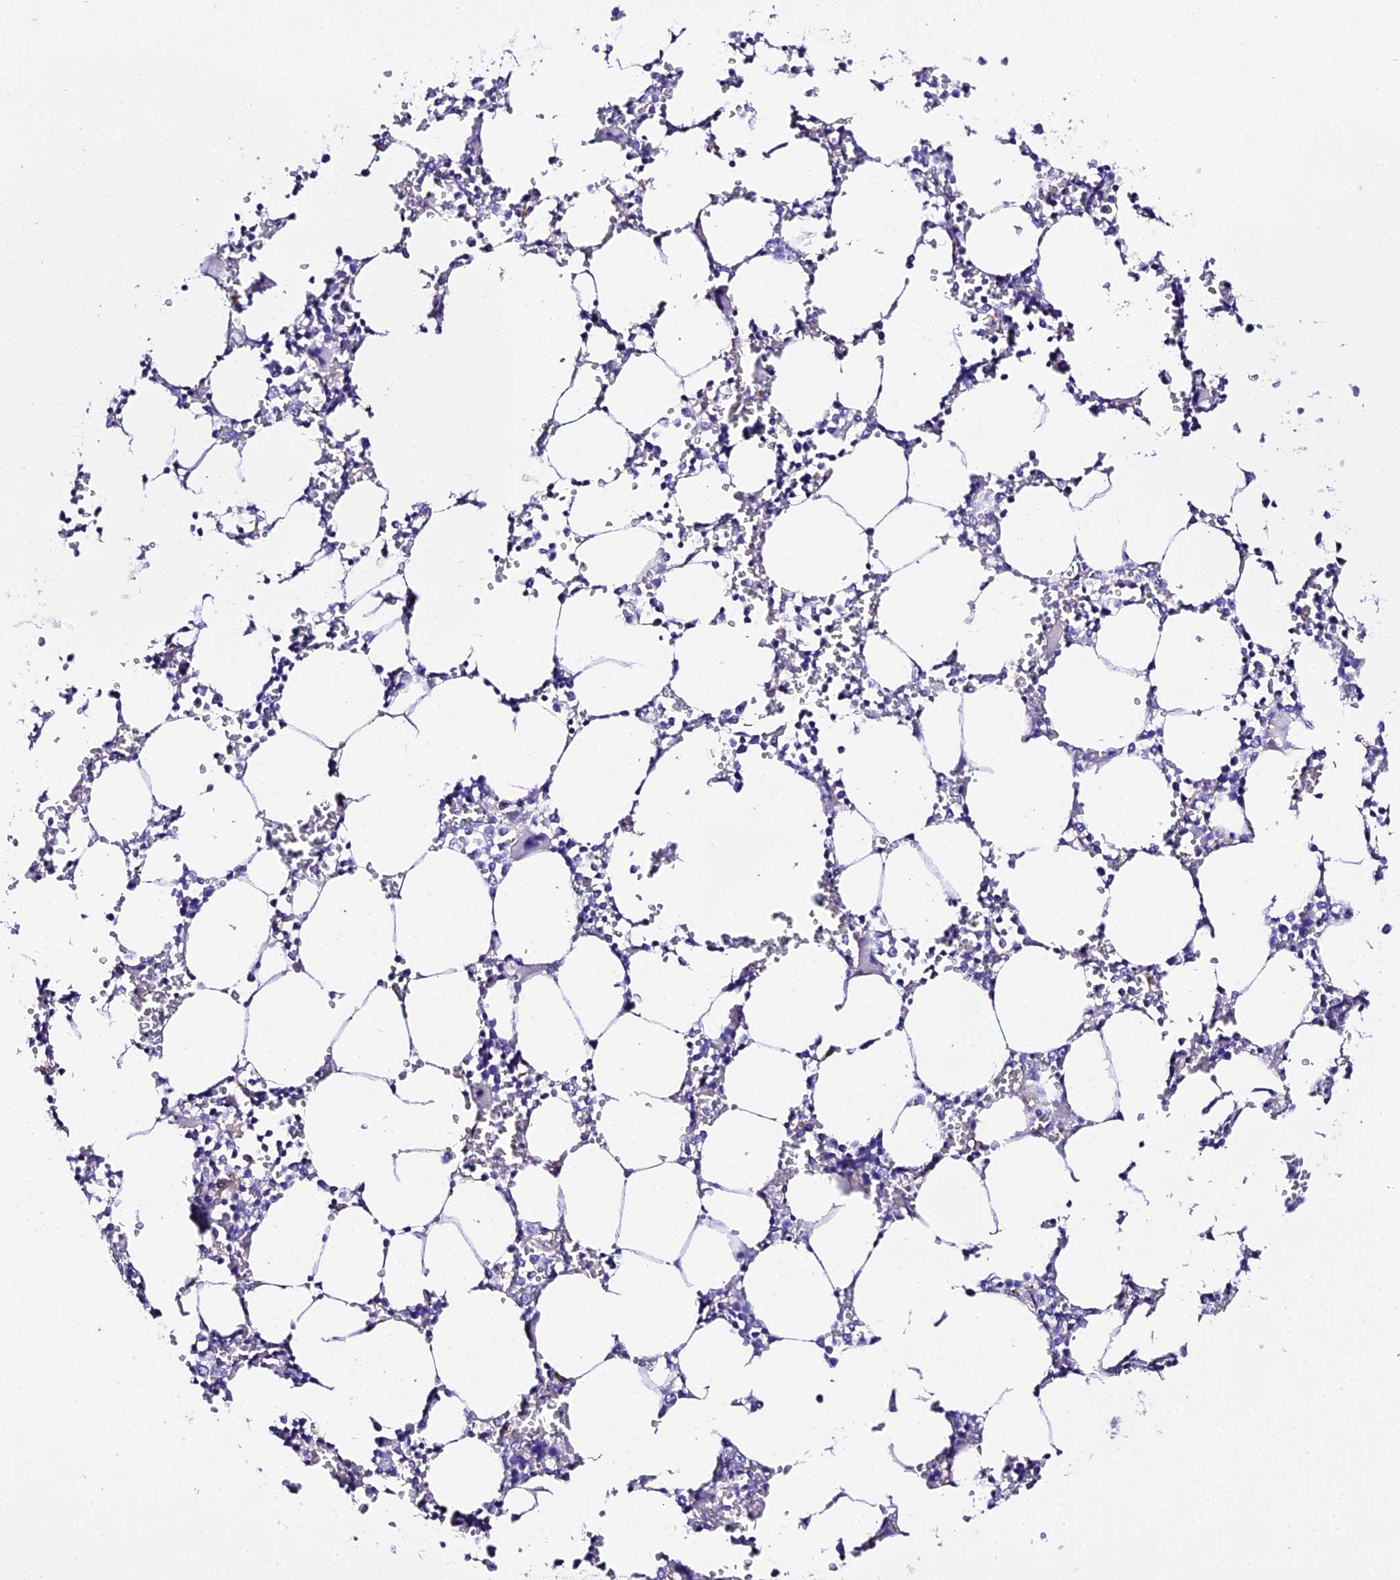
{"staining": {"intensity": "negative", "quantity": "none", "location": "none"}, "tissue": "bone marrow", "cell_type": "Hematopoietic cells", "image_type": "normal", "snomed": [{"axis": "morphology", "description": "Normal tissue, NOS"}, {"axis": "topography", "description": "Bone marrow"}], "caption": "The immunohistochemistry micrograph has no significant positivity in hematopoietic cells of bone marrow. The staining is performed using DAB (3,3'-diaminobenzidine) brown chromogen with nuclei counter-stained in using hematoxylin.", "gene": "TMEM117", "patient": {"sex": "male", "age": 64}}